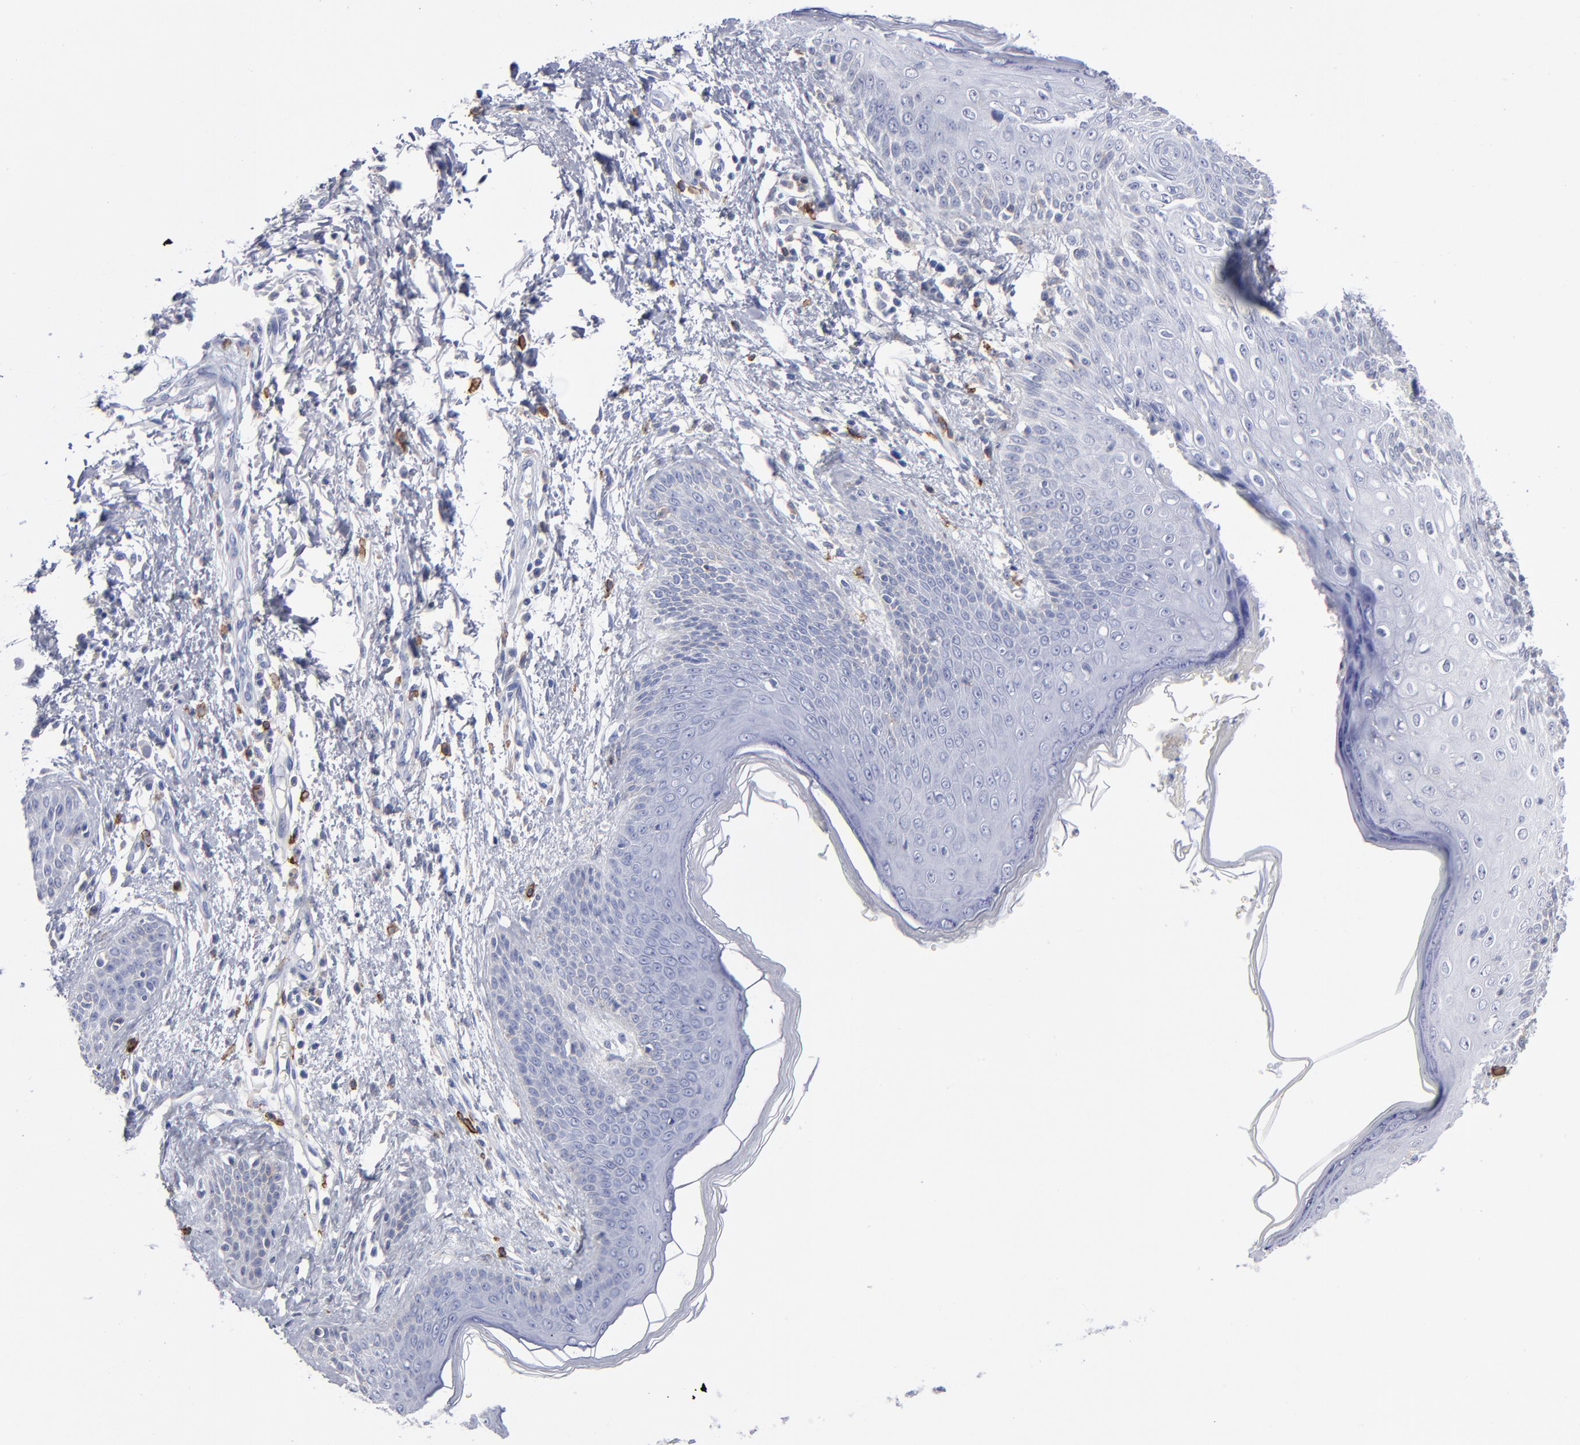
{"staining": {"intensity": "negative", "quantity": "none", "location": "none"}, "tissue": "skin cancer", "cell_type": "Tumor cells", "image_type": "cancer", "snomed": [{"axis": "morphology", "description": "Basal cell carcinoma"}, {"axis": "topography", "description": "Skin"}], "caption": "Immunohistochemistry photomicrograph of neoplastic tissue: human basal cell carcinoma (skin) stained with DAB (3,3'-diaminobenzidine) exhibits no significant protein staining in tumor cells. Brightfield microscopy of immunohistochemistry stained with DAB (3,3'-diaminobenzidine) (brown) and hematoxylin (blue), captured at high magnification.", "gene": "LAT2", "patient": {"sex": "female", "age": 64}}